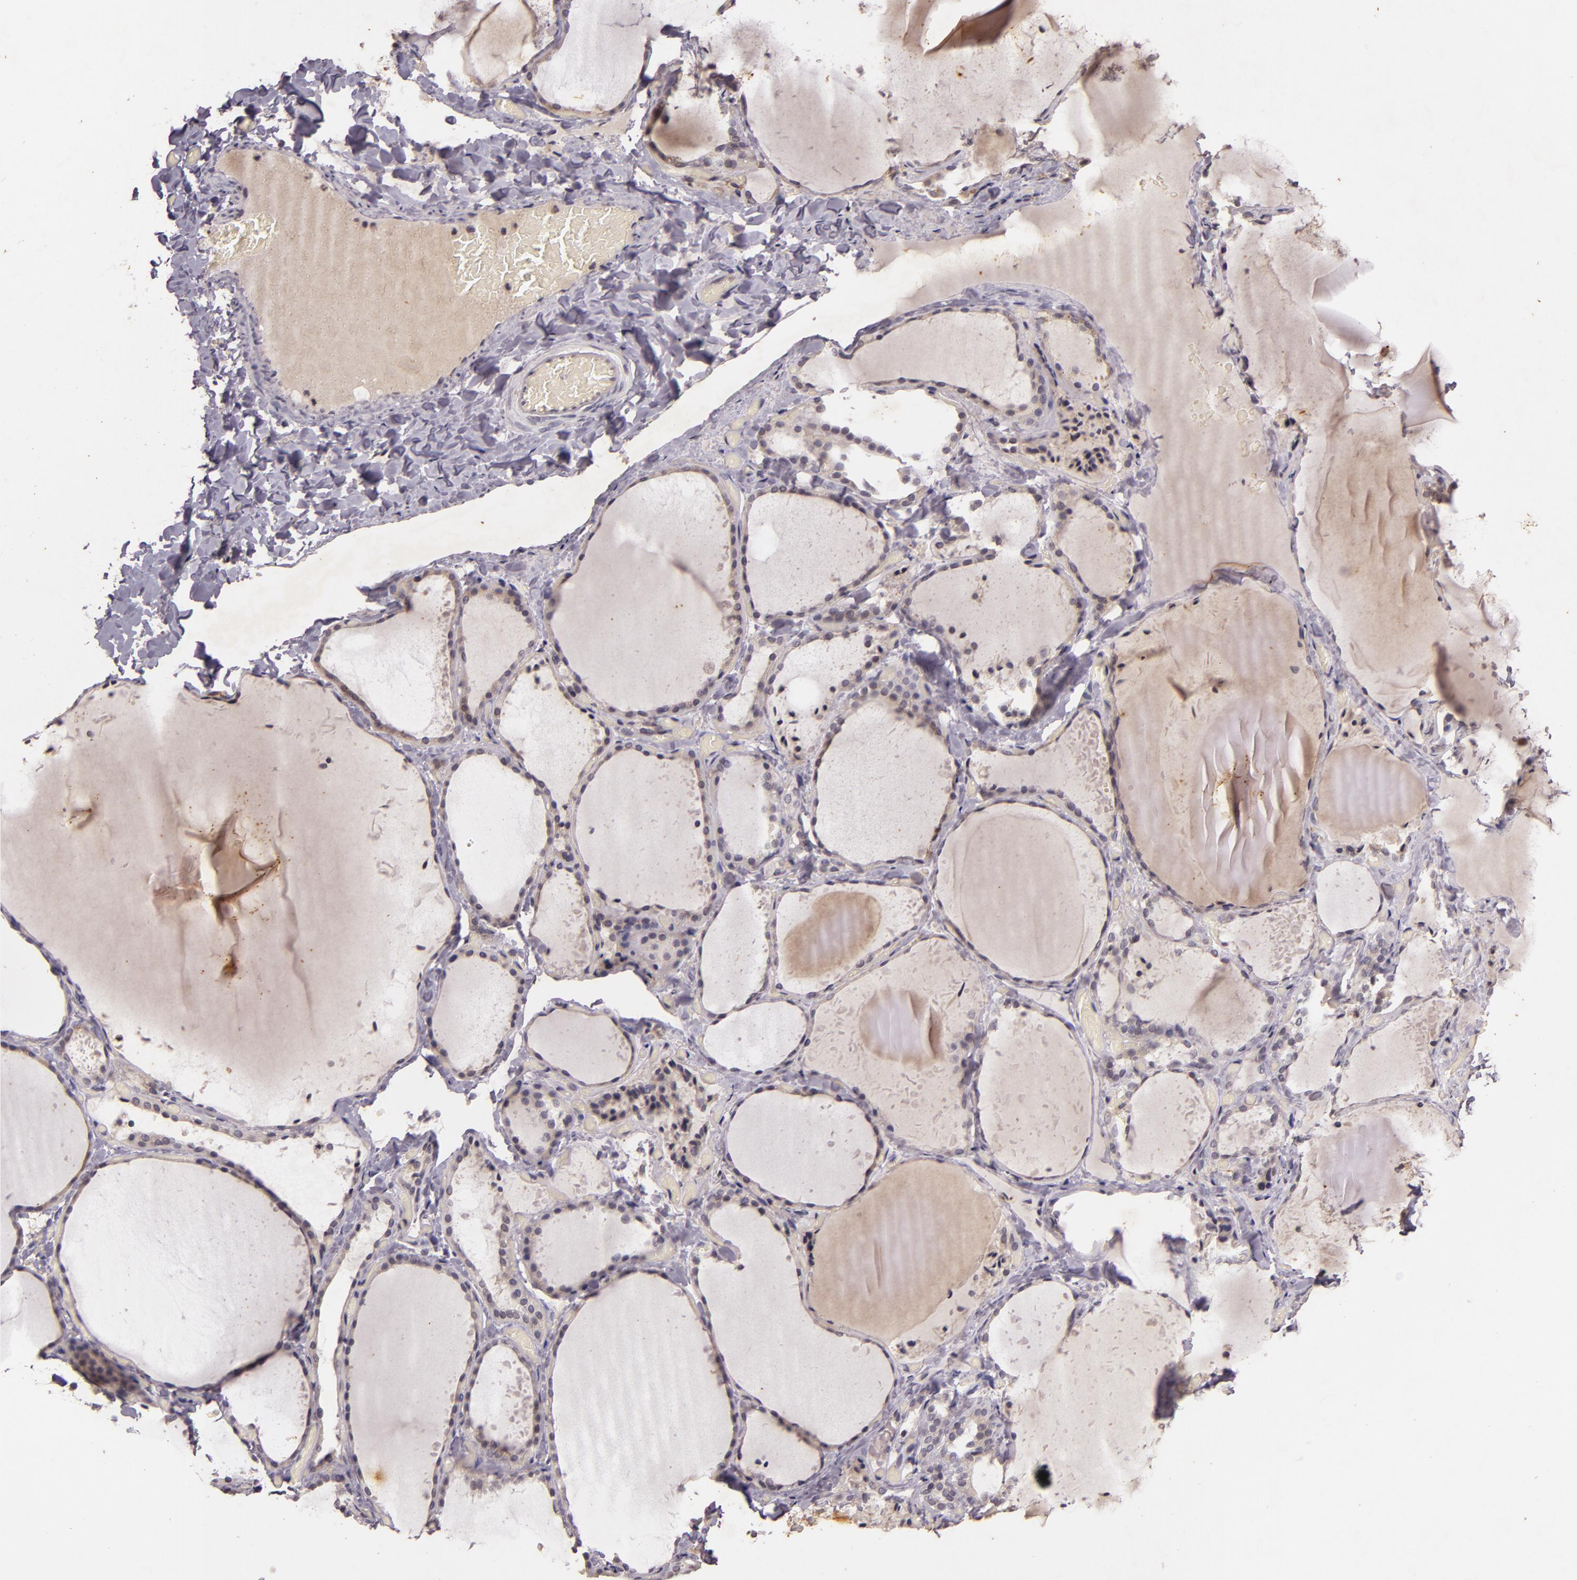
{"staining": {"intensity": "negative", "quantity": "none", "location": "none"}, "tissue": "thyroid gland", "cell_type": "Glandular cells", "image_type": "normal", "snomed": [{"axis": "morphology", "description": "Normal tissue, NOS"}, {"axis": "topography", "description": "Thyroid gland"}], "caption": "Immunohistochemistry of benign human thyroid gland exhibits no positivity in glandular cells. (DAB IHC with hematoxylin counter stain).", "gene": "TFF1", "patient": {"sex": "female", "age": 22}}